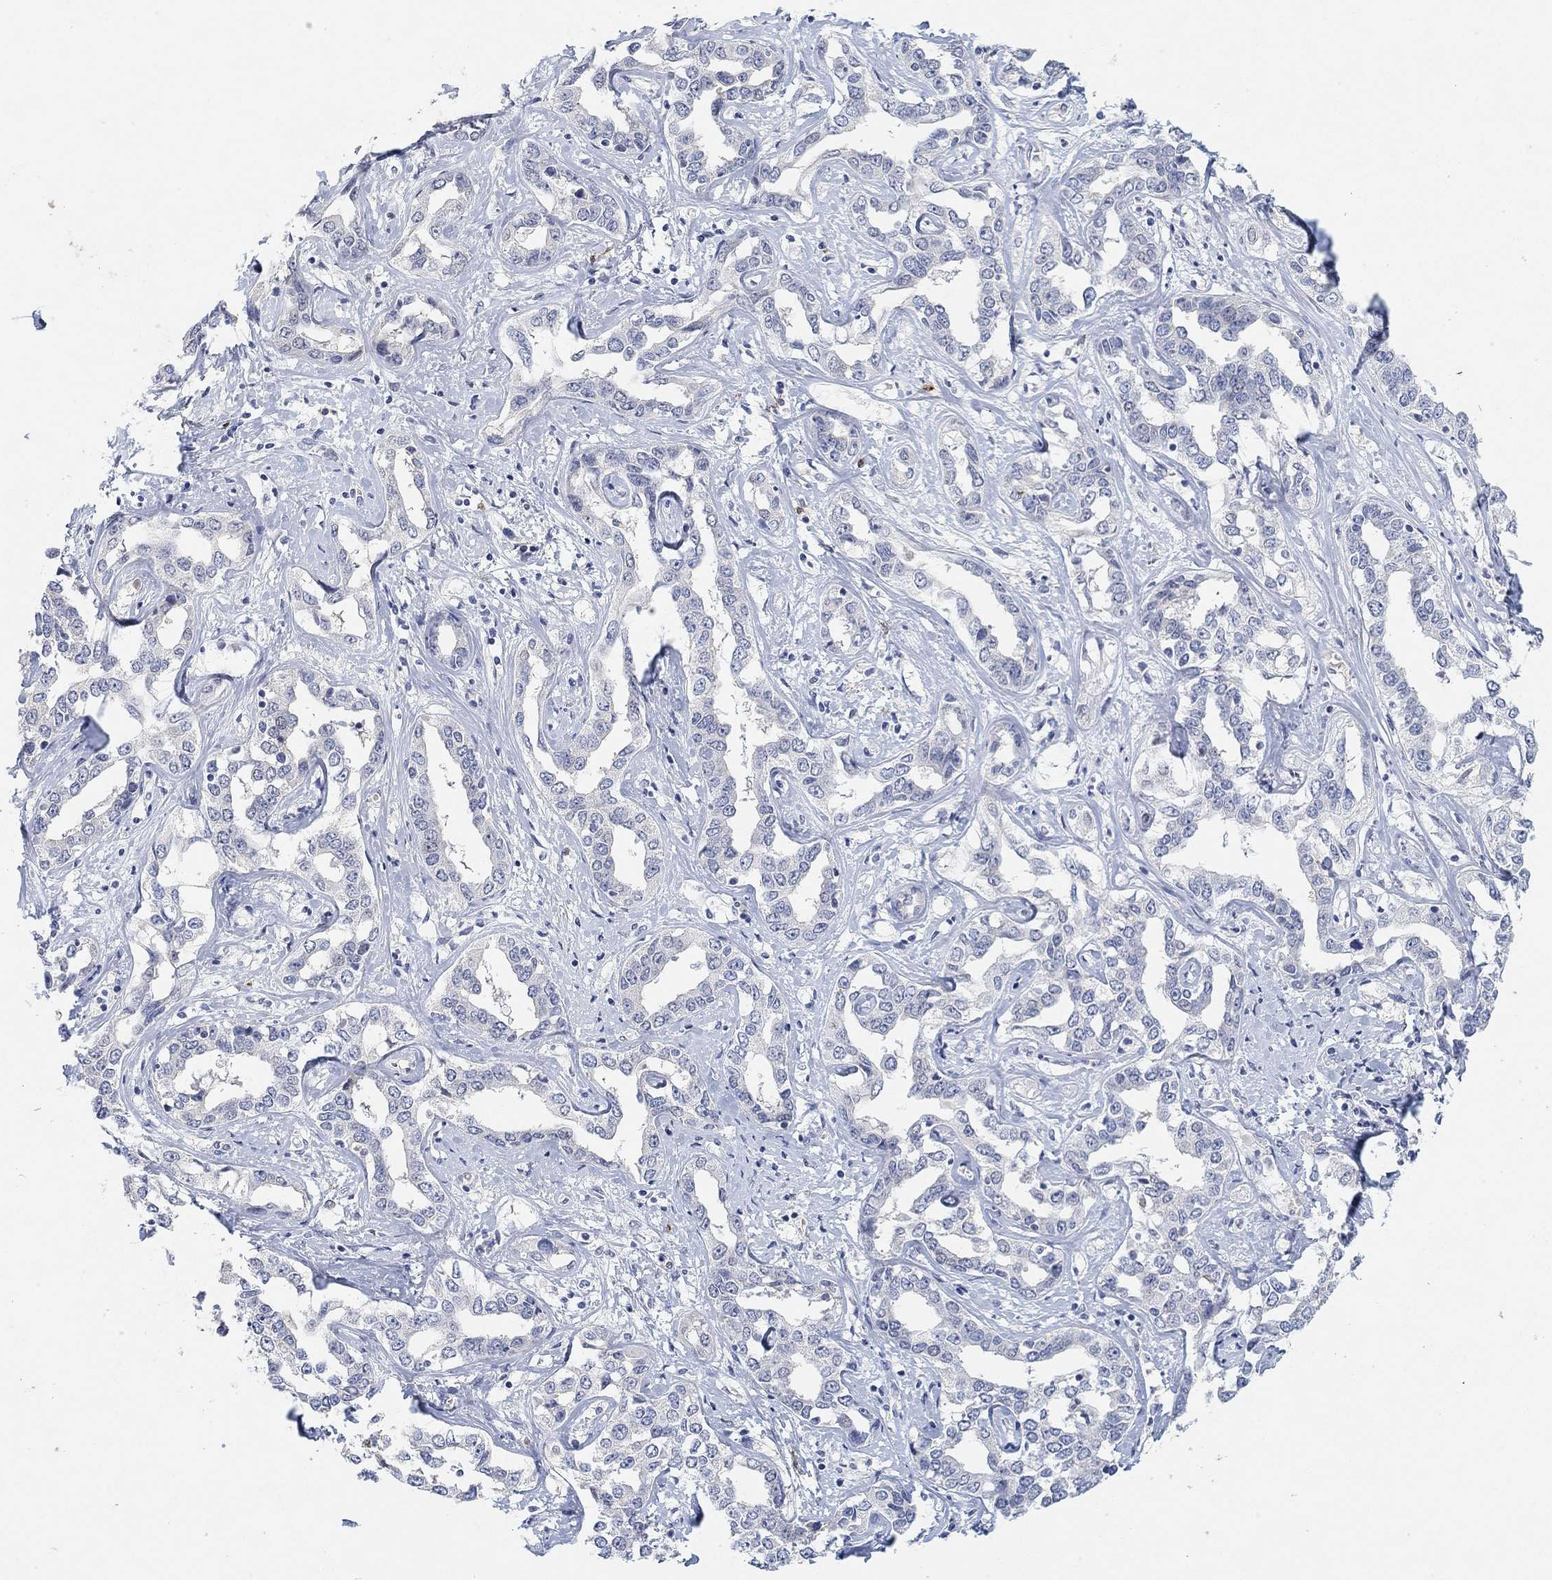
{"staining": {"intensity": "negative", "quantity": "none", "location": "none"}, "tissue": "liver cancer", "cell_type": "Tumor cells", "image_type": "cancer", "snomed": [{"axis": "morphology", "description": "Cholangiocarcinoma"}, {"axis": "topography", "description": "Liver"}], "caption": "IHC micrograph of neoplastic tissue: liver cancer (cholangiocarcinoma) stained with DAB reveals no significant protein staining in tumor cells.", "gene": "VAT1L", "patient": {"sex": "male", "age": 59}}